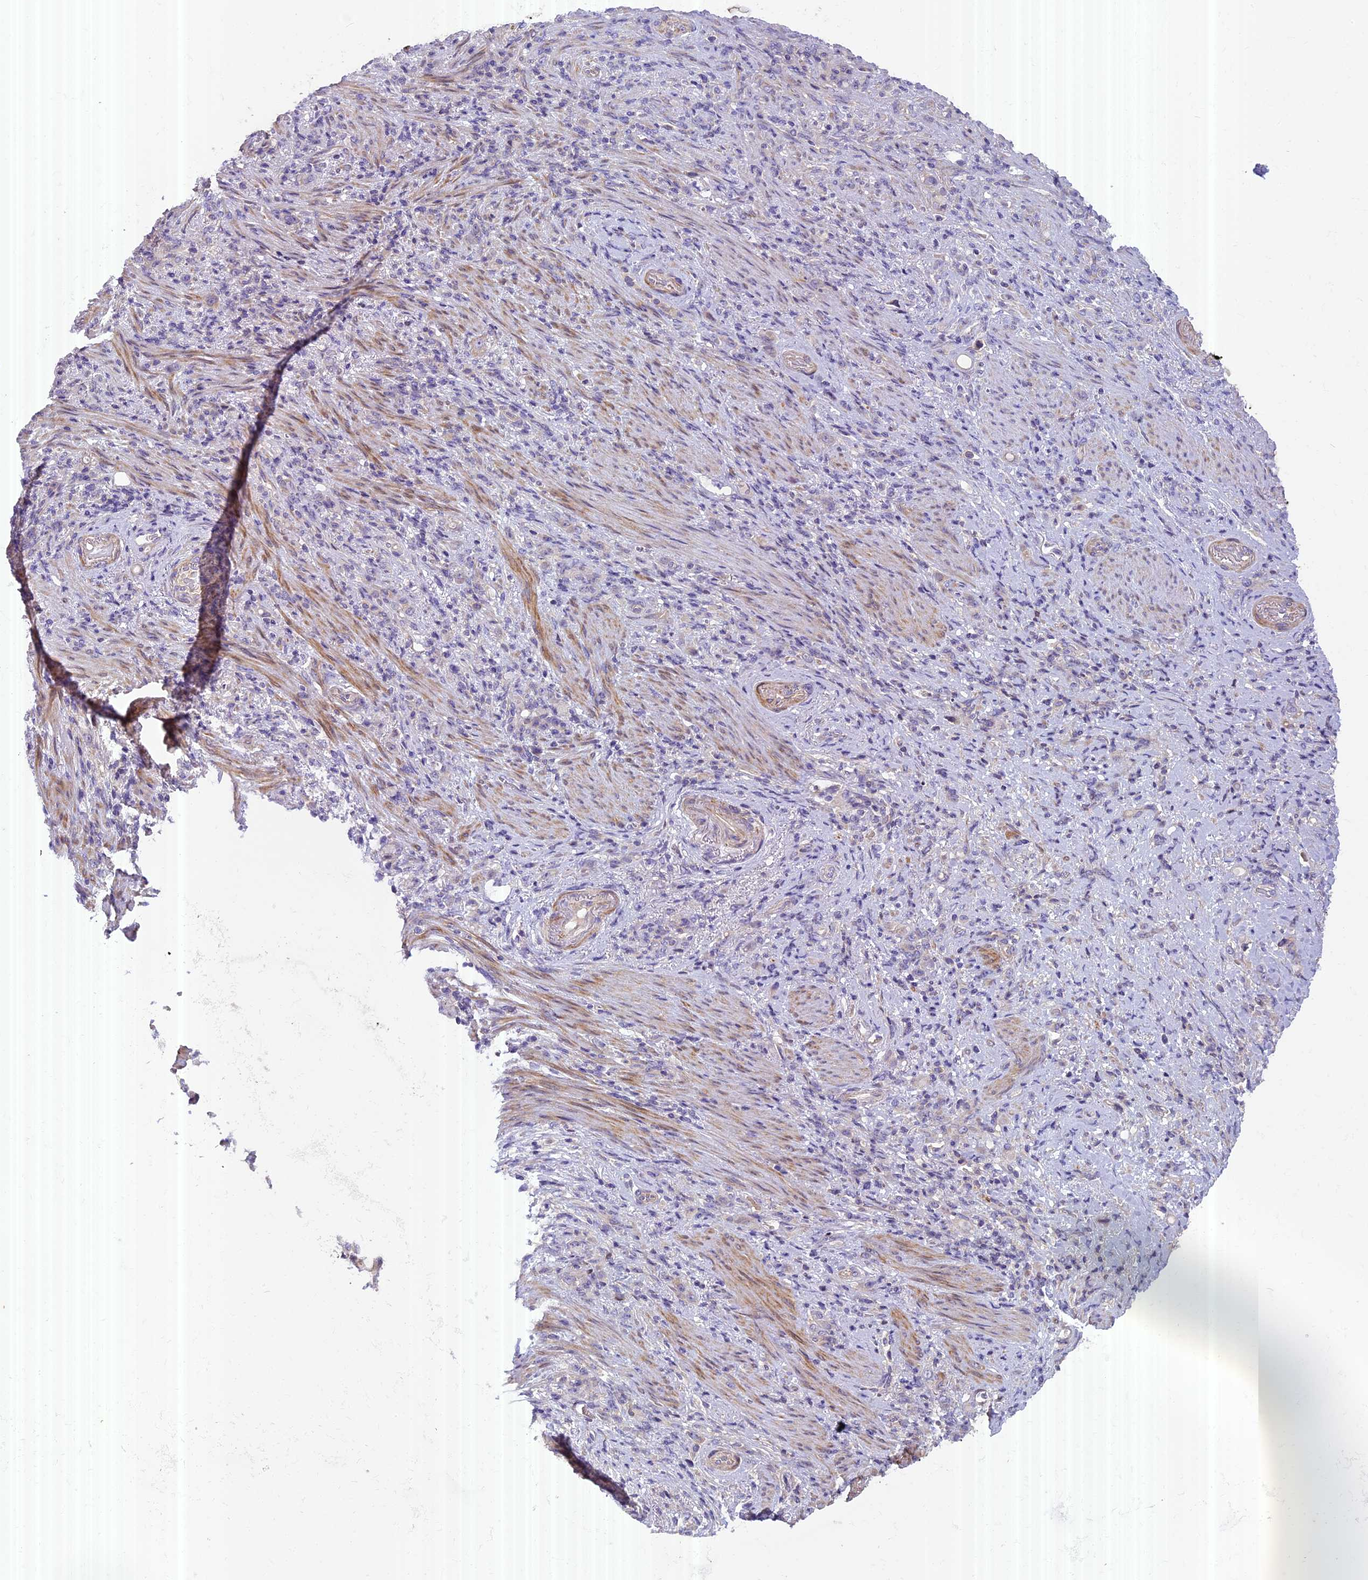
{"staining": {"intensity": "negative", "quantity": "none", "location": "none"}, "tissue": "stomach cancer", "cell_type": "Tumor cells", "image_type": "cancer", "snomed": [{"axis": "morphology", "description": "Adenocarcinoma, NOS"}, {"axis": "topography", "description": "Stomach"}], "caption": "Tumor cells show no significant protein expression in stomach cancer (adenocarcinoma).", "gene": "FAM98C", "patient": {"sex": "female", "age": 79}}